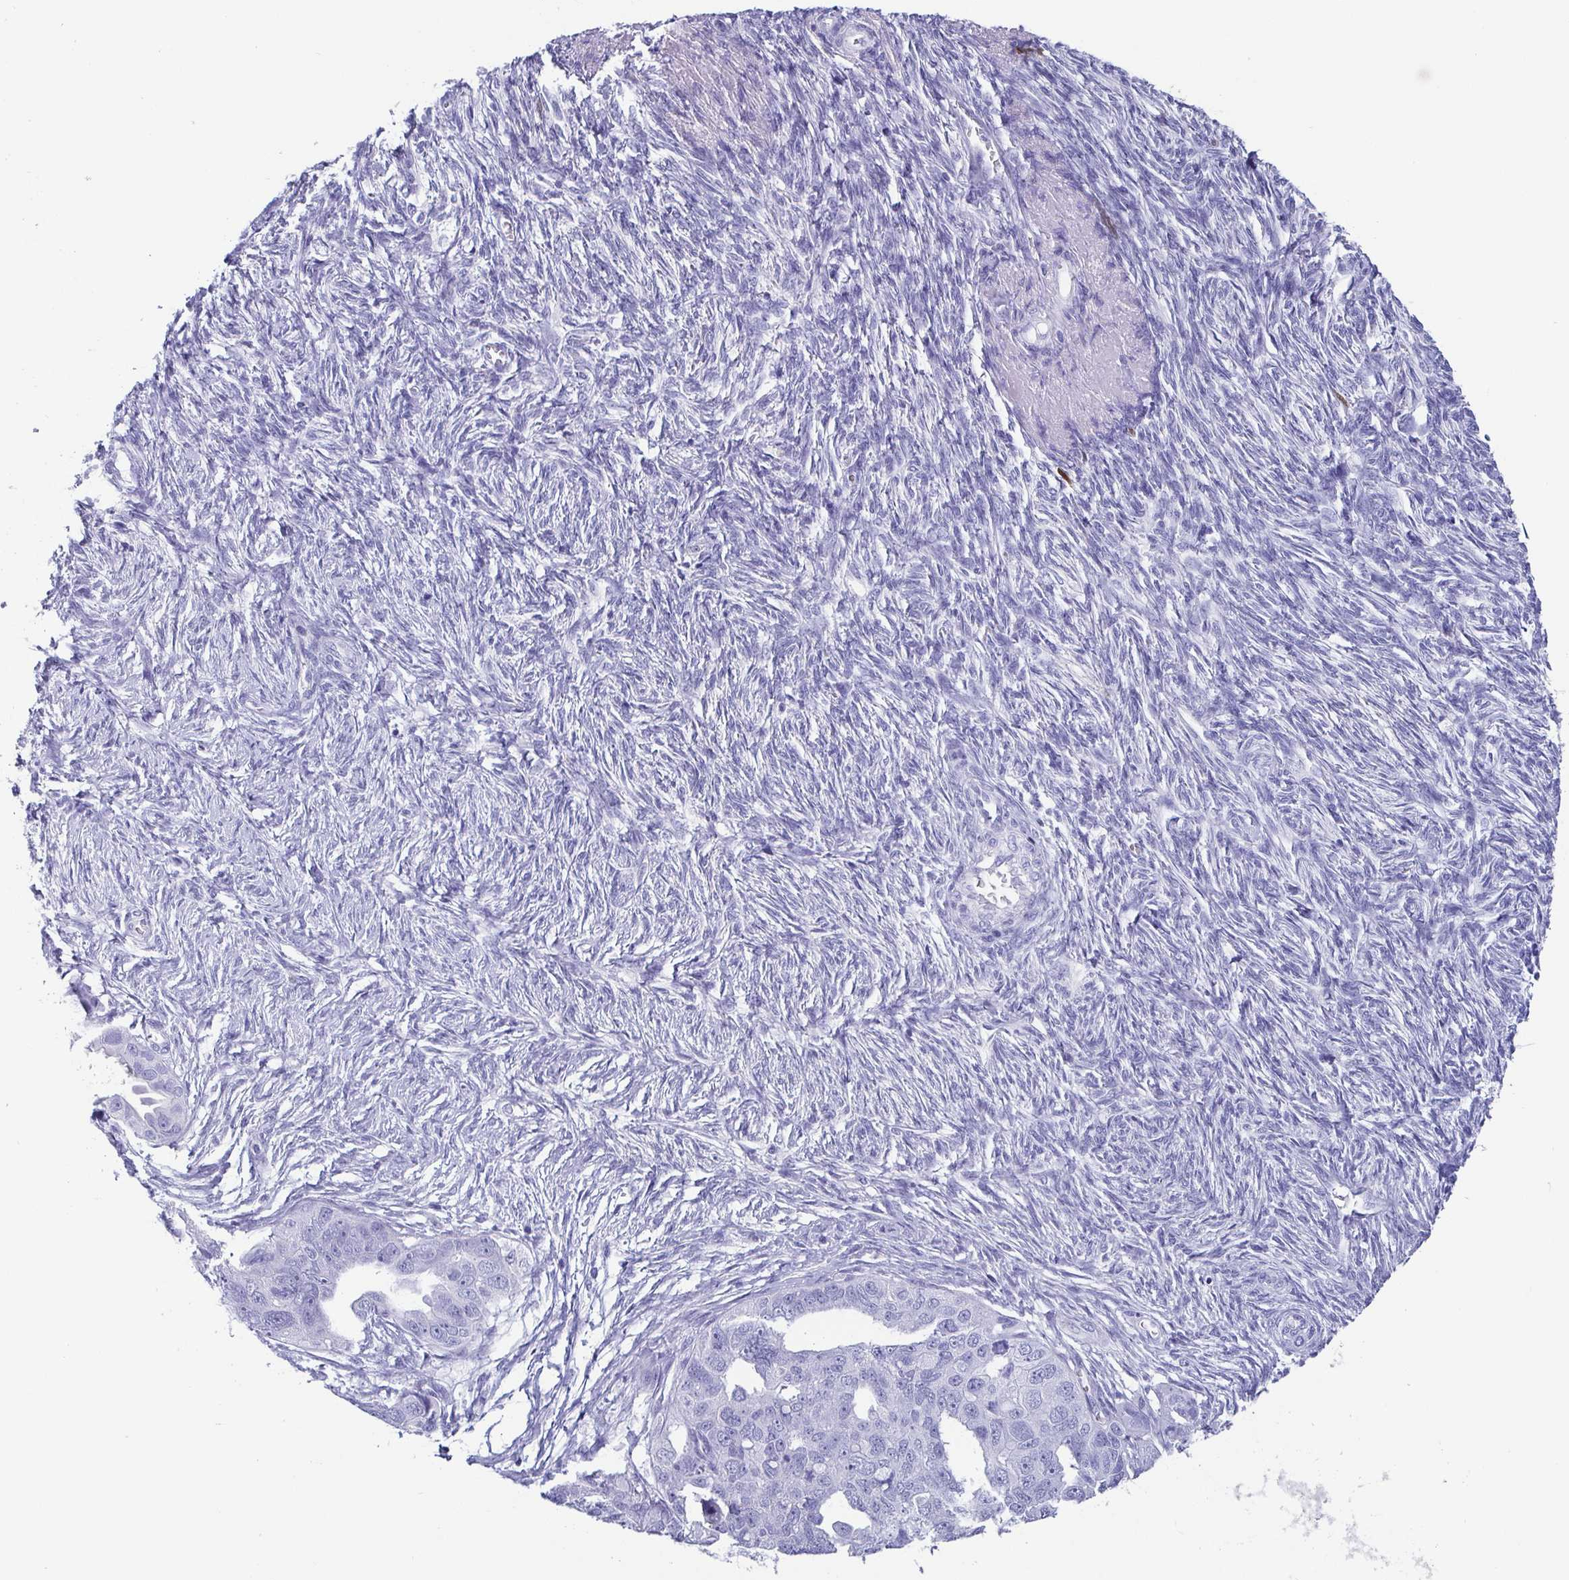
{"staining": {"intensity": "negative", "quantity": "none", "location": "none"}, "tissue": "ovarian cancer", "cell_type": "Tumor cells", "image_type": "cancer", "snomed": [{"axis": "morphology", "description": "Carcinoma, endometroid"}, {"axis": "topography", "description": "Ovary"}], "caption": "Immunohistochemistry of ovarian cancer reveals no expression in tumor cells.", "gene": "SCGN", "patient": {"sex": "female", "age": 70}}